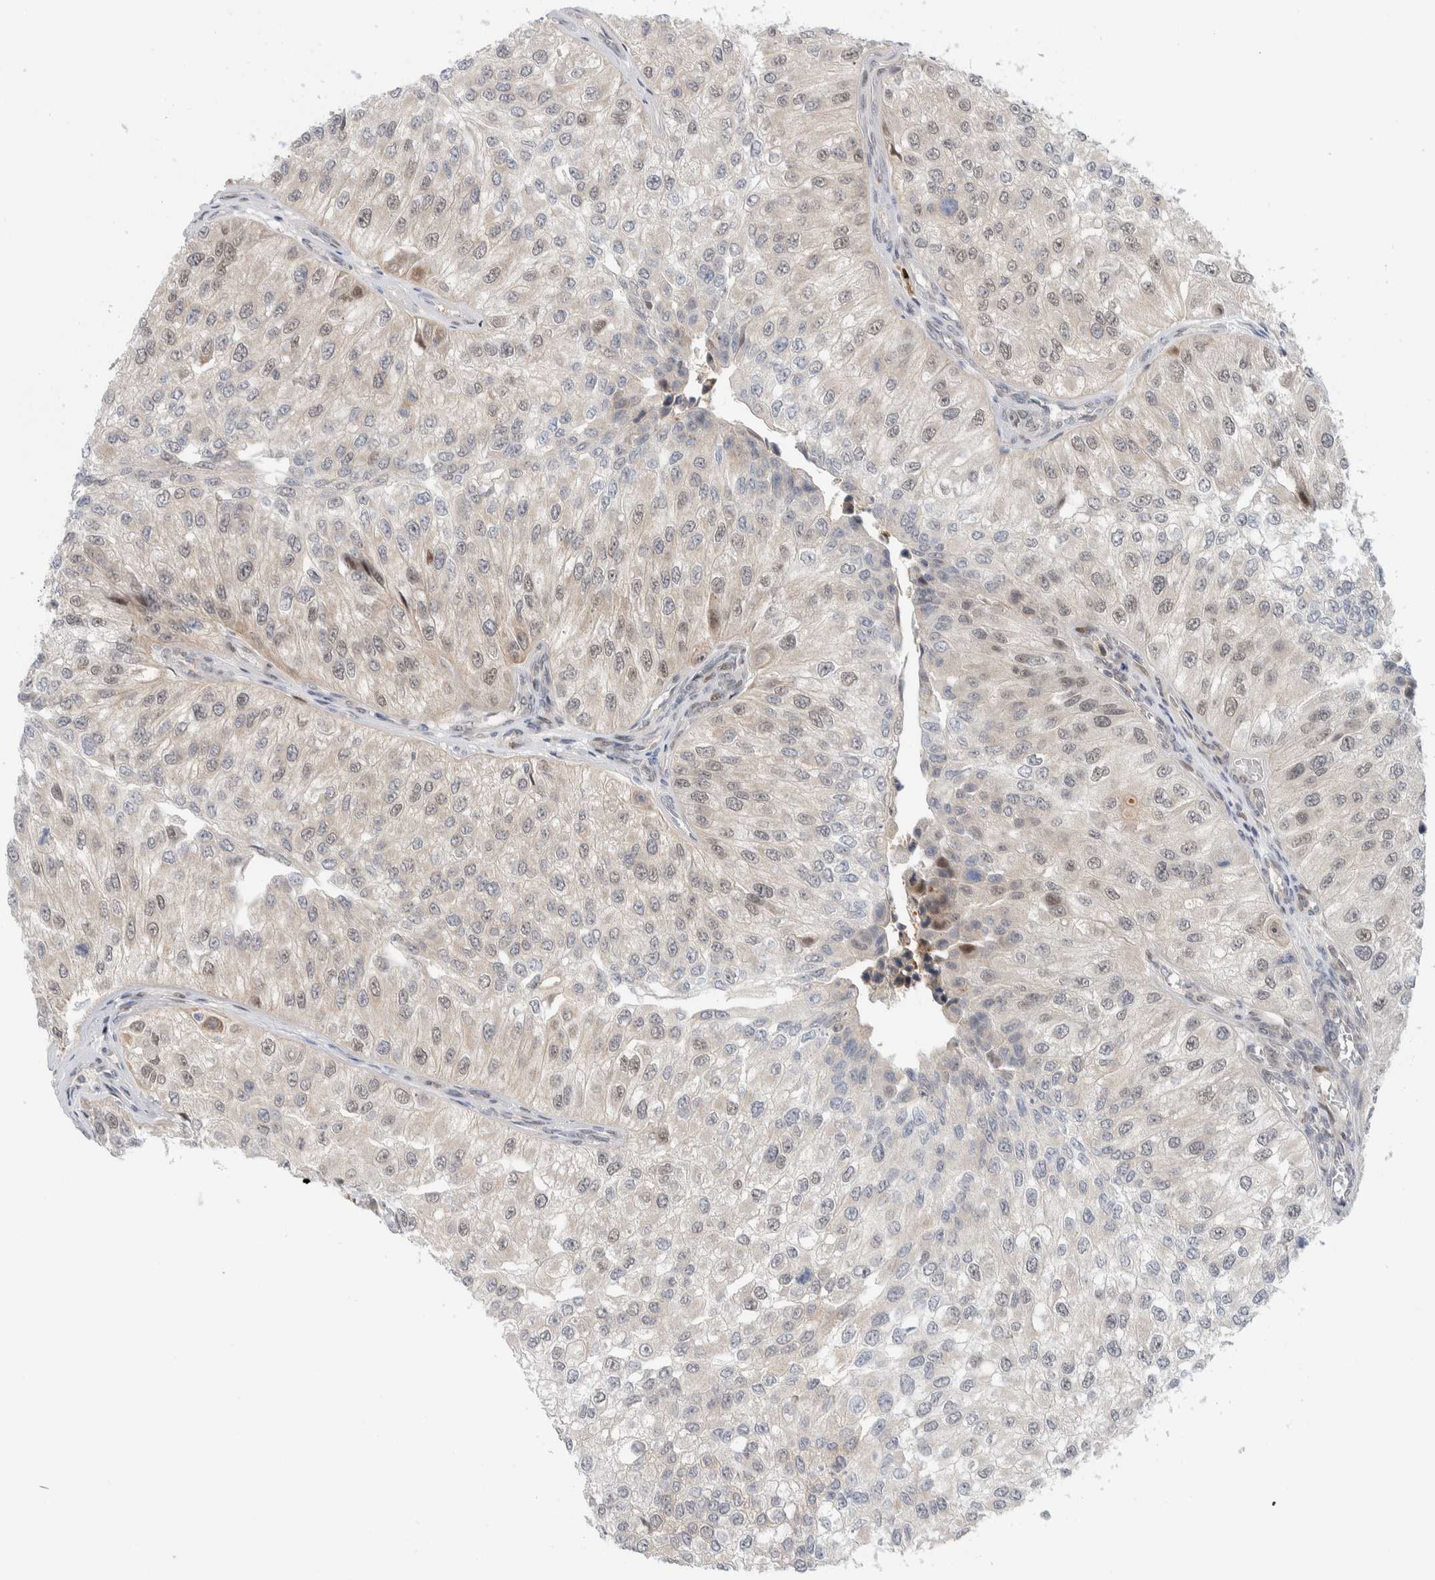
{"staining": {"intensity": "weak", "quantity": "<25%", "location": "nuclear"}, "tissue": "urothelial cancer", "cell_type": "Tumor cells", "image_type": "cancer", "snomed": [{"axis": "morphology", "description": "Urothelial carcinoma, High grade"}, {"axis": "topography", "description": "Kidney"}, {"axis": "topography", "description": "Urinary bladder"}], "caption": "This is a photomicrograph of immunohistochemistry (IHC) staining of urothelial cancer, which shows no expression in tumor cells.", "gene": "NCR3LG1", "patient": {"sex": "male", "age": 77}}